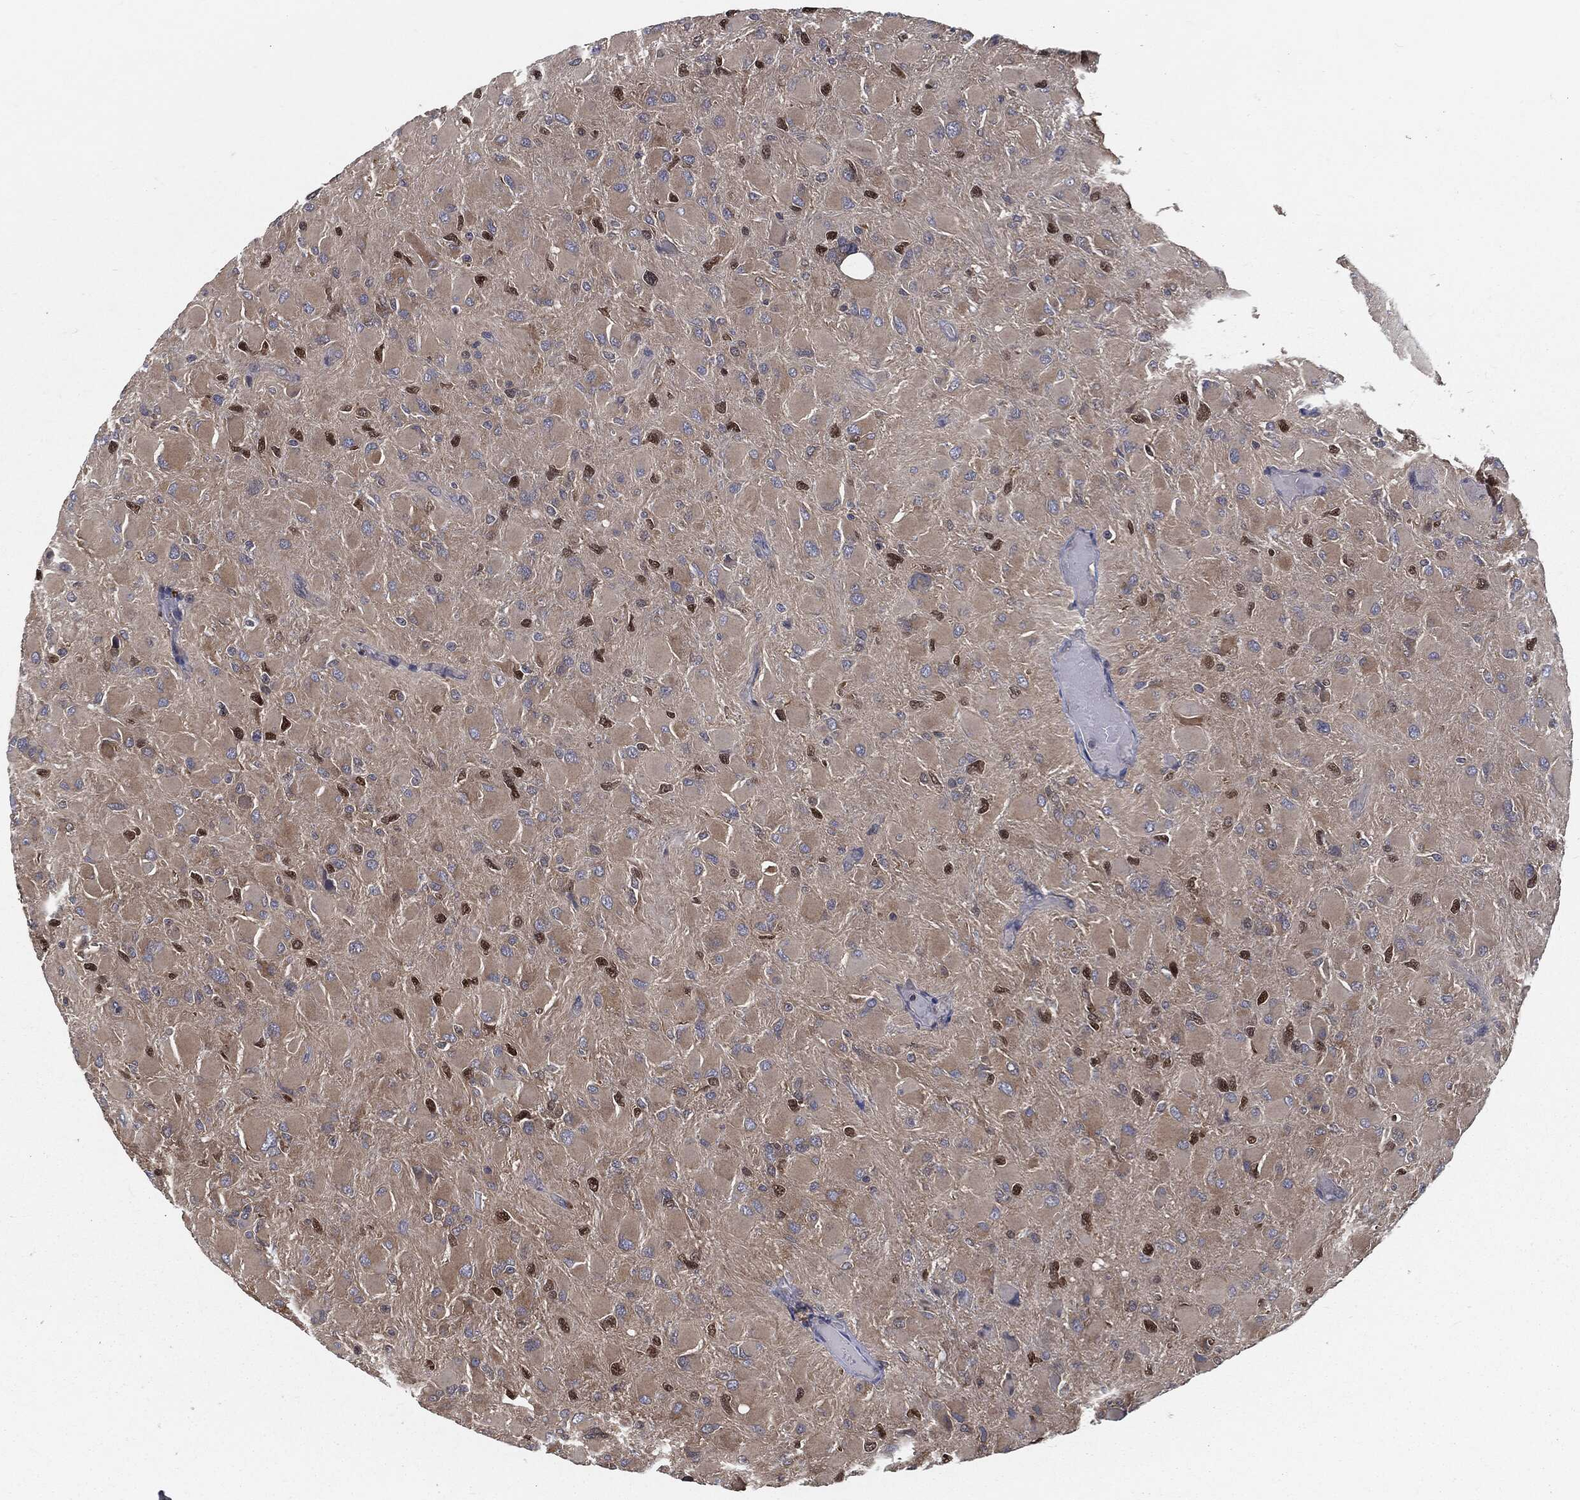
{"staining": {"intensity": "weak", "quantity": "25%-75%", "location": "cytoplasmic/membranous"}, "tissue": "glioma", "cell_type": "Tumor cells", "image_type": "cancer", "snomed": [{"axis": "morphology", "description": "Glioma, malignant, High grade"}, {"axis": "topography", "description": "Cerebral cortex"}], "caption": "About 25%-75% of tumor cells in human malignant high-grade glioma reveal weak cytoplasmic/membranous protein positivity as visualized by brown immunohistochemical staining.", "gene": "PRDX4", "patient": {"sex": "female", "age": 36}}